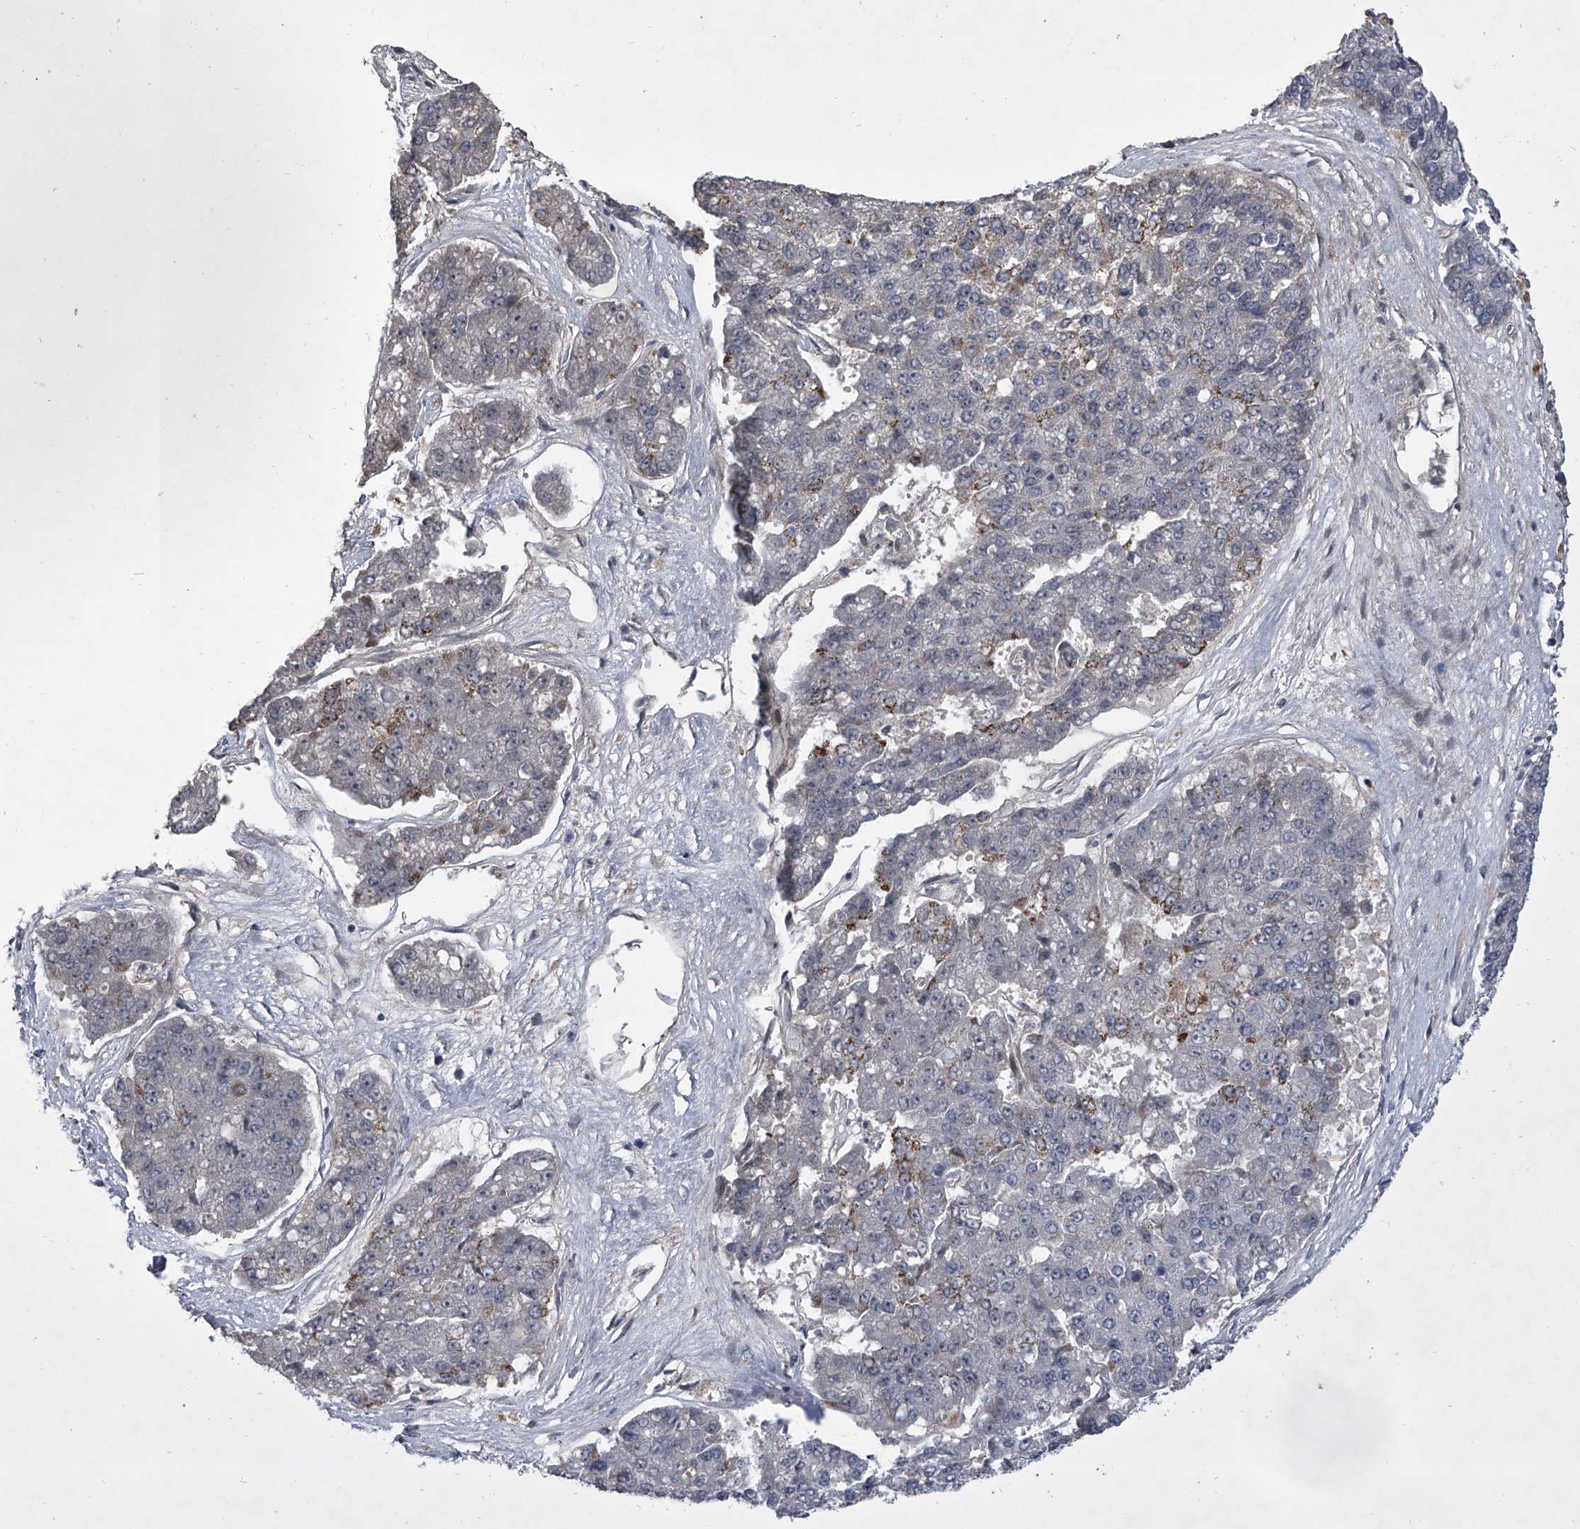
{"staining": {"intensity": "moderate", "quantity": "<25%", "location": "cytoplasmic/membranous"}, "tissue": "pancreatic cancer", "cell_type": "Tumor cells", "image_type": "cancer", "snomed": [{"axis": "morphology", "description": "Adenocarcinoma, NOS"}, {"axis": "topography", "description": "Pancreas"}], "caption": "Moderate cytoplasmic/membranous protein positivity is identified in about <25% of tumor cells in pancreatic cancer (adenocarcinoma).", "gene": "HEATR6", "patient": {"sex": "male", "age": 50}}